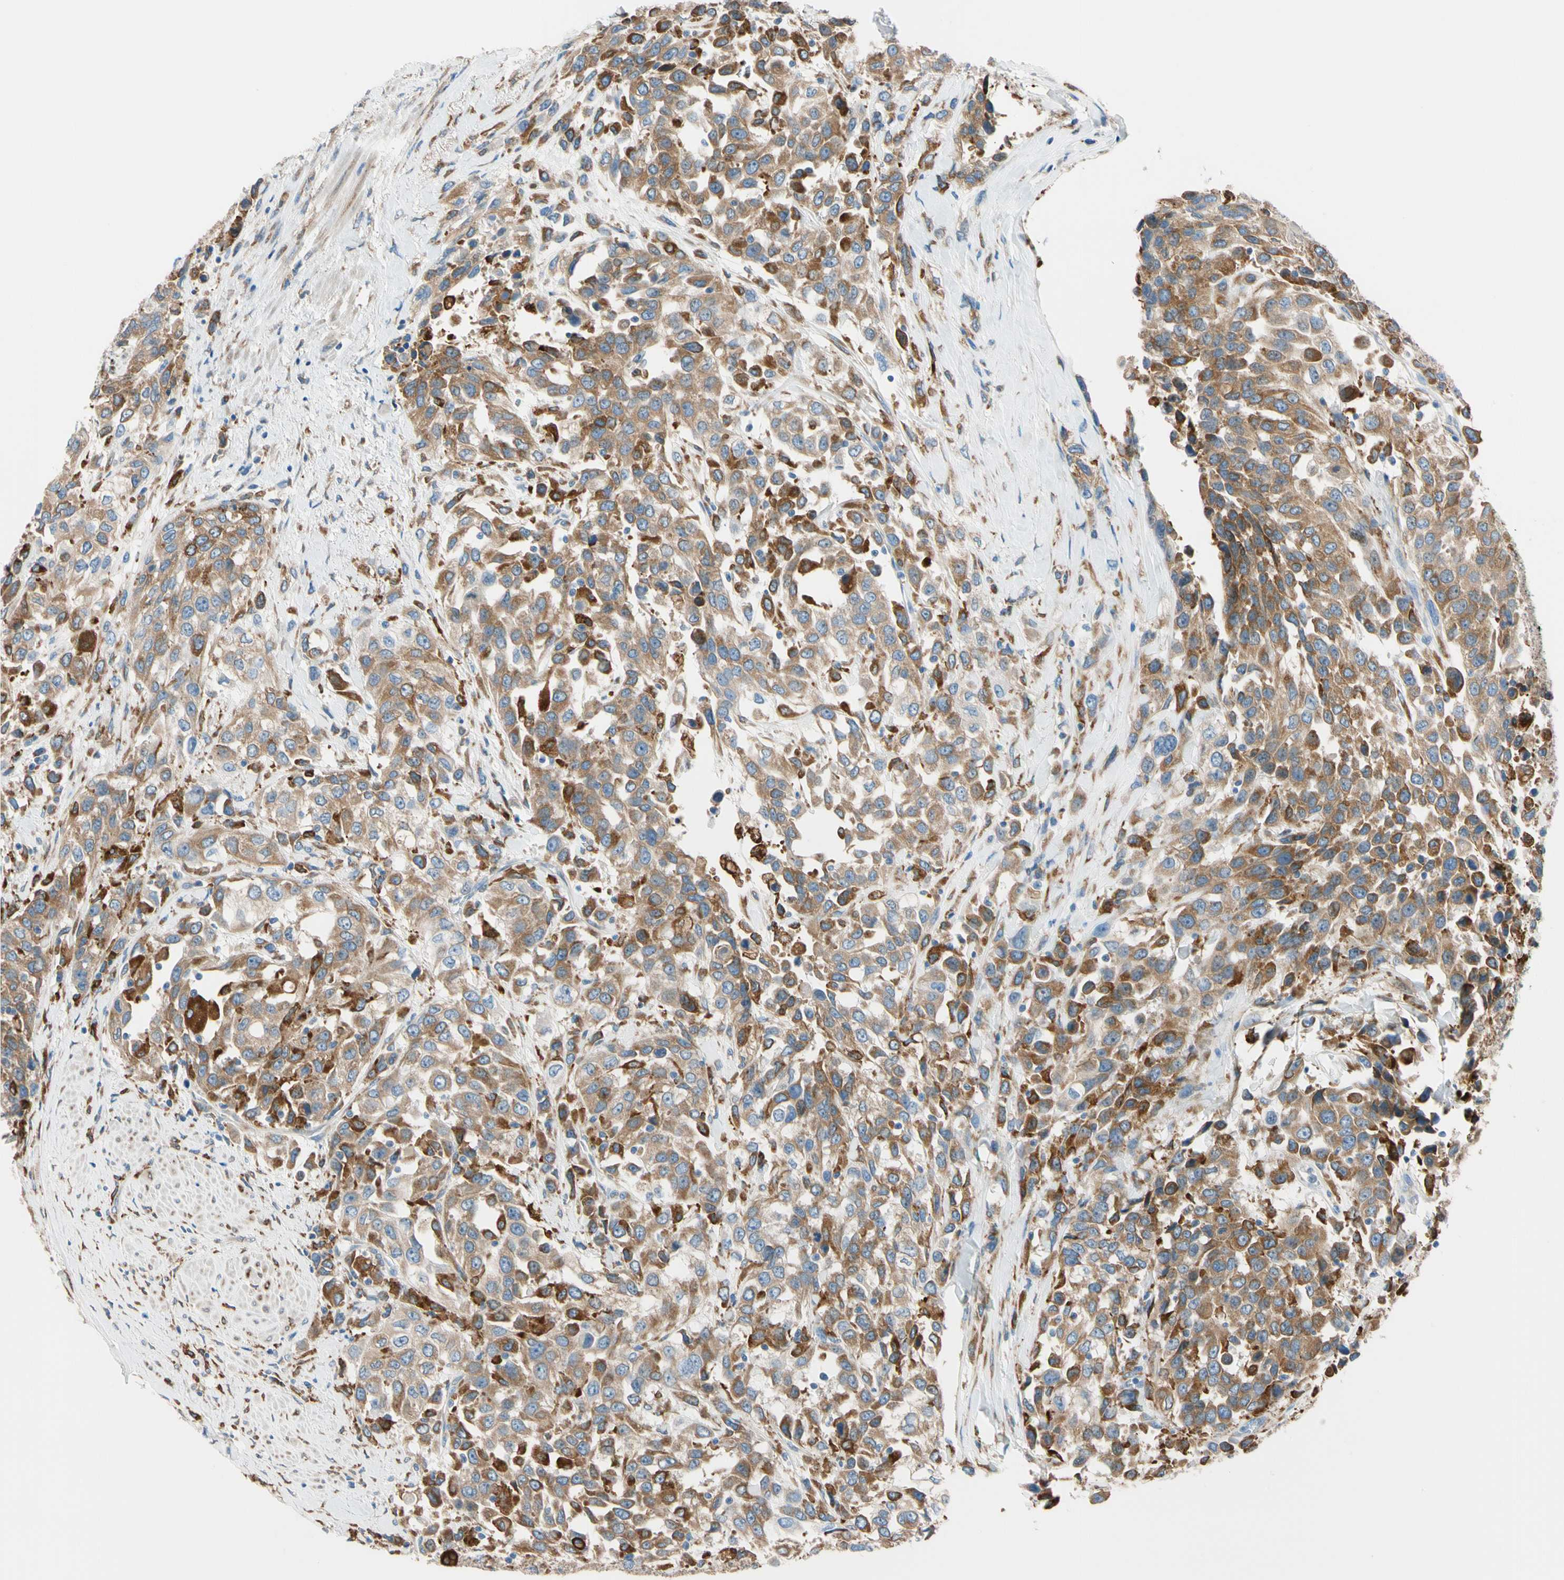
{"staining": {"intensity": "moderate", "quantity": ">75%", "location": "cytoplasmic/membranous"}, "tissue": "urothelial cancer", "cell_type": "Tumor cells", "image_type": "cancer", "snomed": [{"axis": "morphology", "description": "Urothelial carcinoma, High grade"}, {"axis": "topography", "description": "Urinary bladder"}], "caption": "Immunohistochemistry (DAB) staining of human urothelial cancer demonstrates moderate cytoplasmic/membranous protein staining in about >75% of tumor cells. Immunohistochemistry stains the protein in brown and the nuclei are stained blue.", "gene": "LRPAP1", "patient": {"sex": "female", "age": 80}}